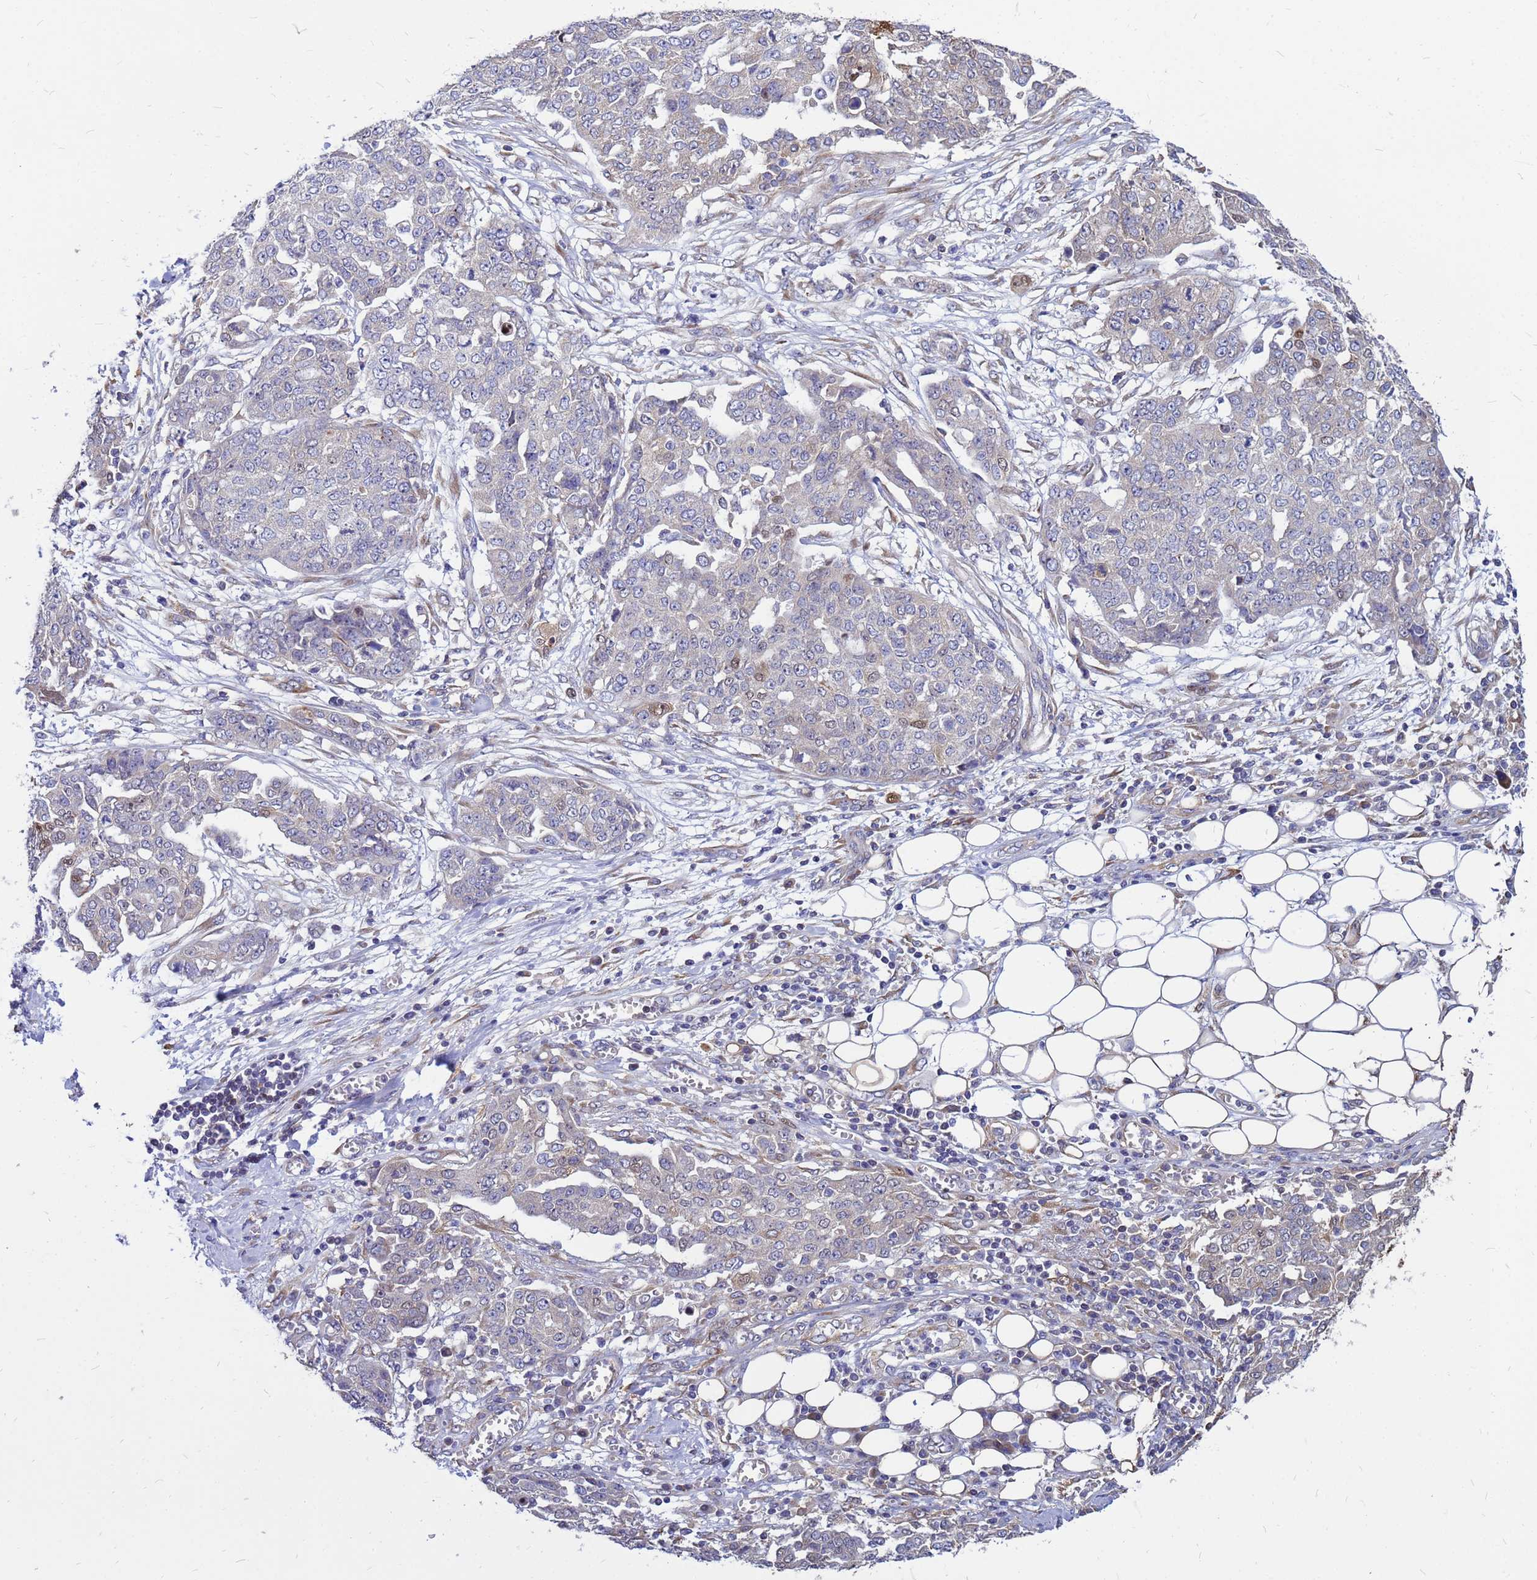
{"staining": {"intensity": "negative", "quantity": "none", "location": "none"}, "tissue": "ovarian cancer", "cell_type": "Tumor cells", "image_type": "cancer", "snomed": [{"axis": "morphology", "description": "Cystadenocarcinoma, serous, NOS"}, {"axis": "topography", "description": "Soft tissue"}, {"axis": "topography", "description": "Ovary"}], "caption": "Photomicrograph shows no significant protein positivity in tumor cells of ovarian cancer. The staining was performed using DAB to visualize the protein expression in brown, while the nuclei were stained in blue with hematoxylin (Magnification: 20x).", "gene": "MOB2", "patient": {"sex": "female", "age": 57}}